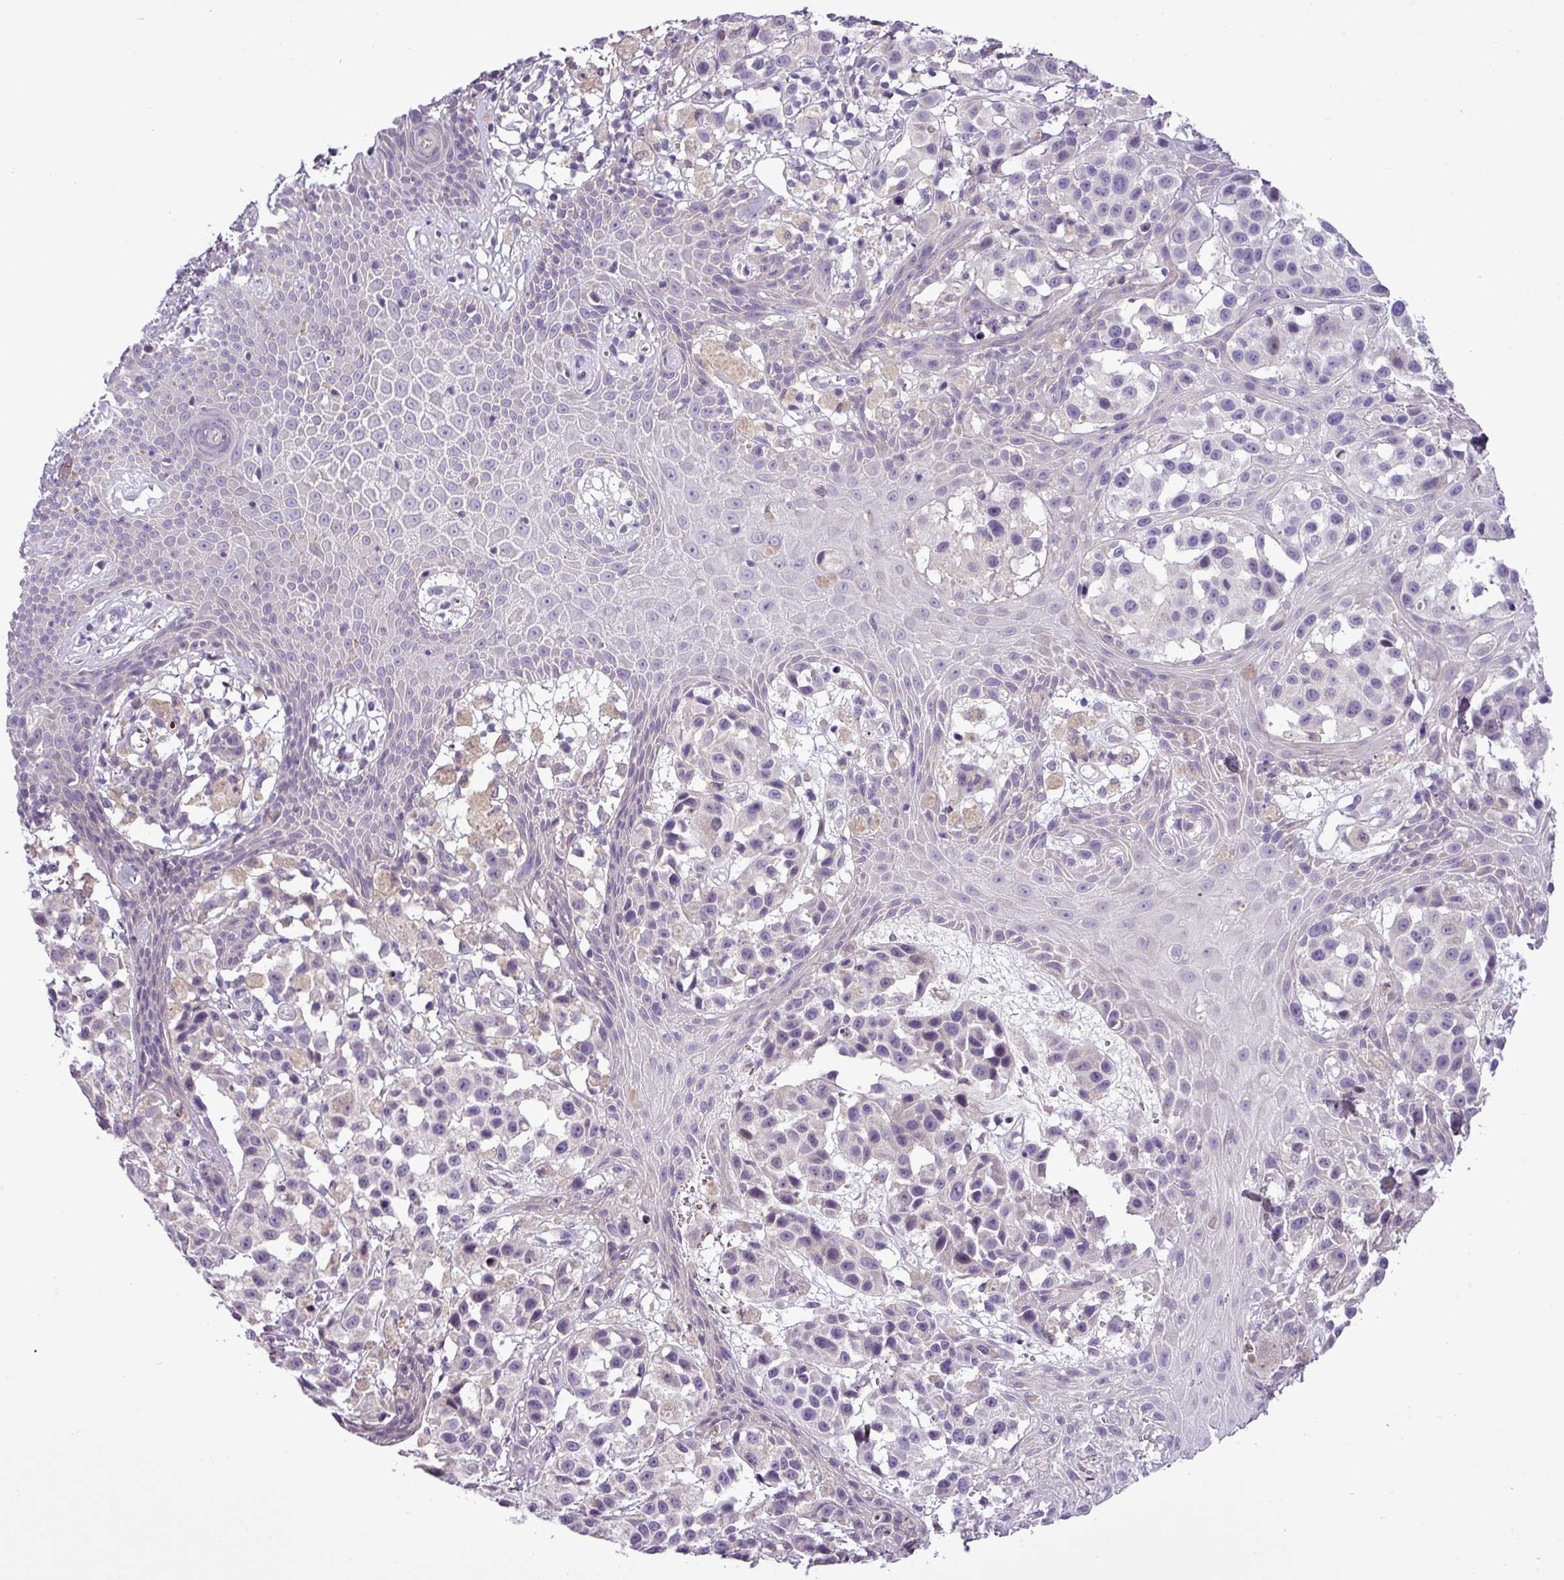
{"staining": {"intensity": "negative", "quantity": "none", "location": "none"}, "tissue": "melanoma", "cell_type": "Tumor cells", "image_type": "cancer", "snomed": [{"axis": "morphology", "description": "Malignant melanoma, NOS"}, {"axis": "topography", "description": "Skin"}], "caption": "An IHC micrograph of melanoma is shown. There is no staining in tumor cells of melanoma.", "gene": "FAM183A", "patient": {"sex": "male", "age": 39}}